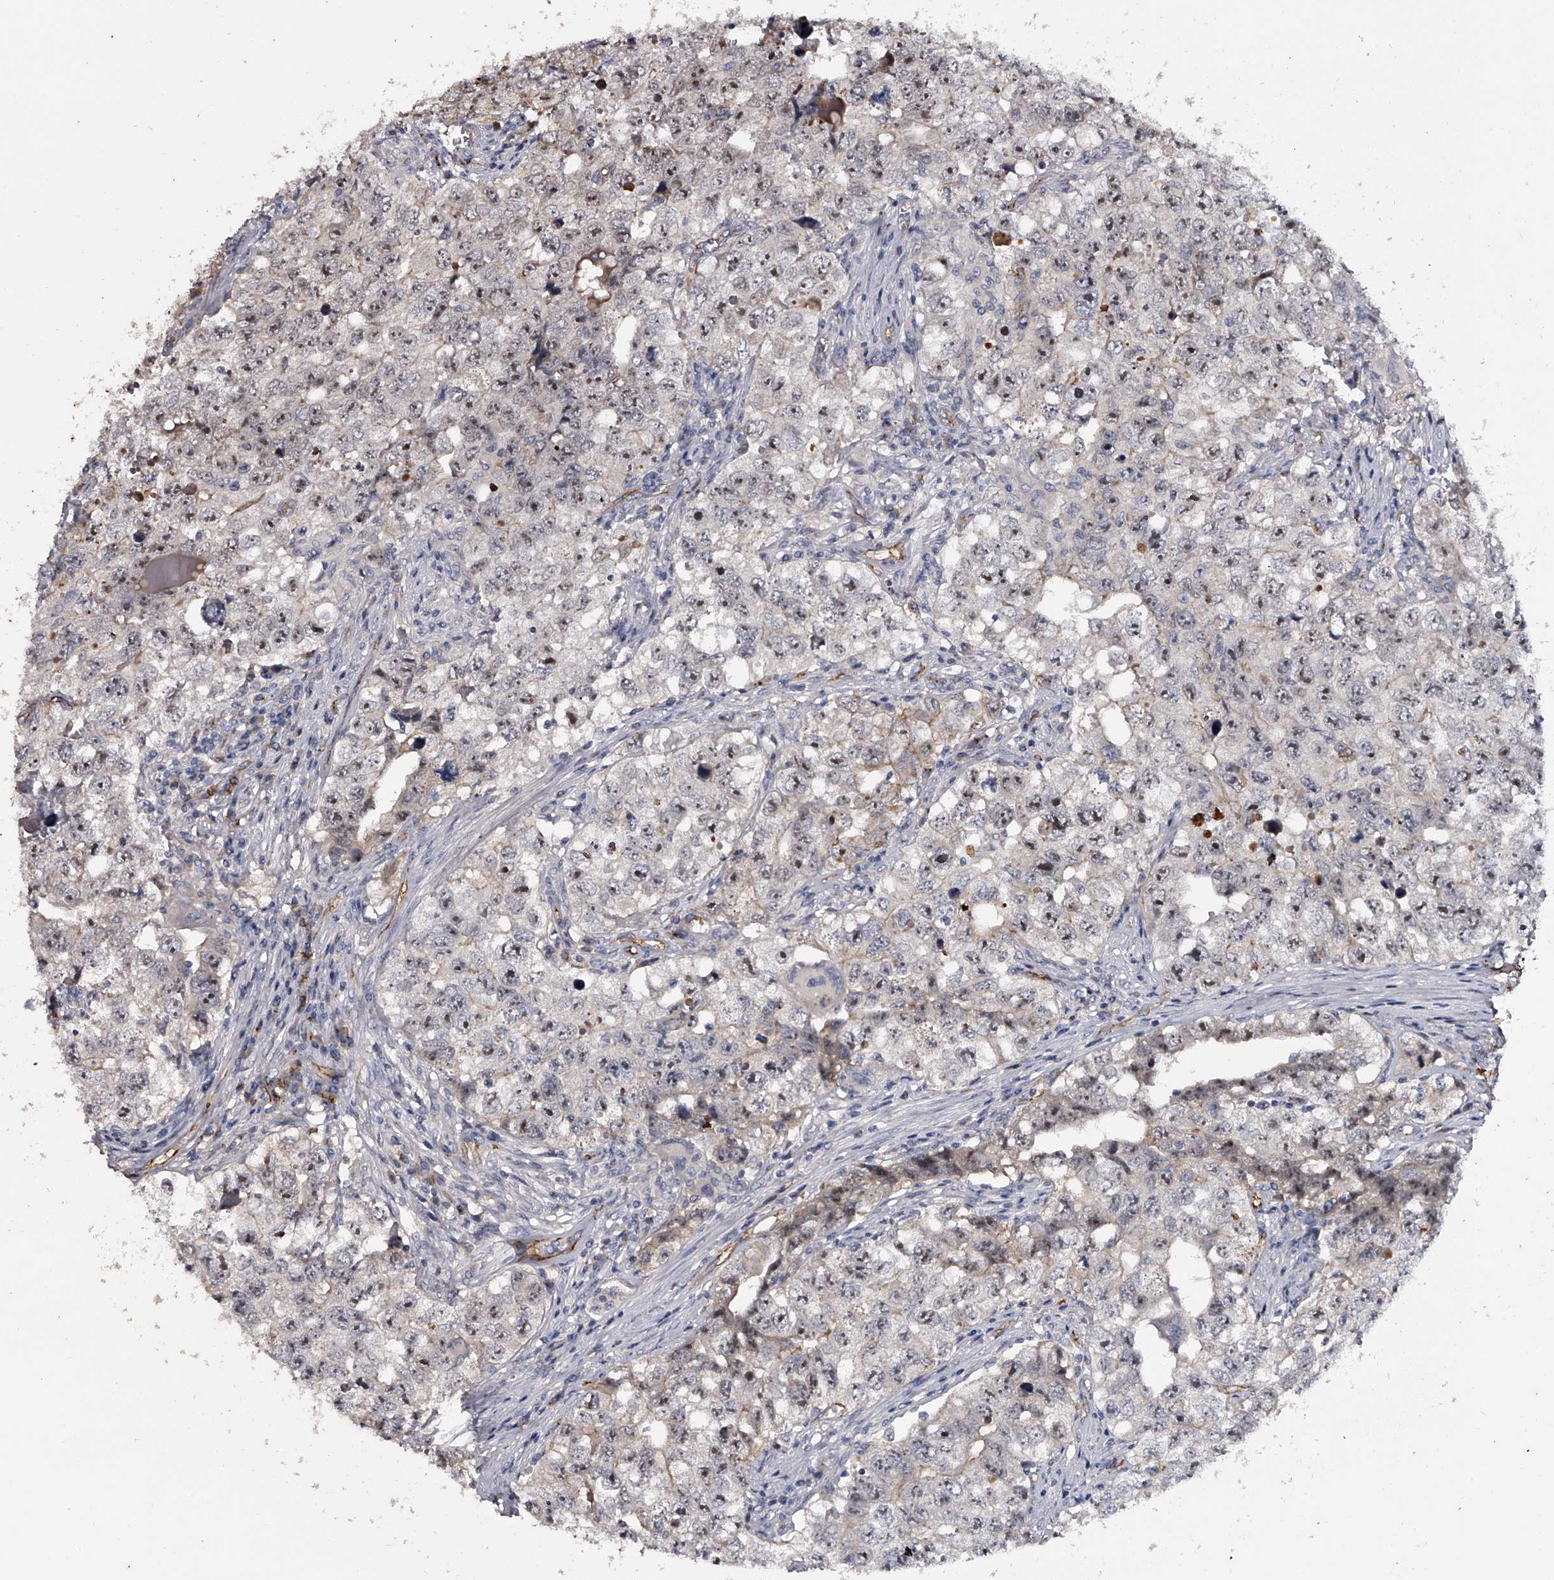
{"staining": {"intensity": "weak", "quantity": "25%-75%", "location": "nuclear"}, "tissue": "testis cancer", "cell_type": "Tumor cells", "image_type": "cancer", "snomed": [{"axis": "morphology", "description": "Seminoma, NOS"}, {"axis": "morphology", "description": "Carcinoma, Embryonal, NOS"}, {"axis": "topography", "description": "Testis"}], "caption": "A brown stain highlights weak nuclear positivity of a protein in human testis cancer (seminoma) tumor cells.", "gene": "MDN1", "patient": {"sex": "male", "age": 43}}